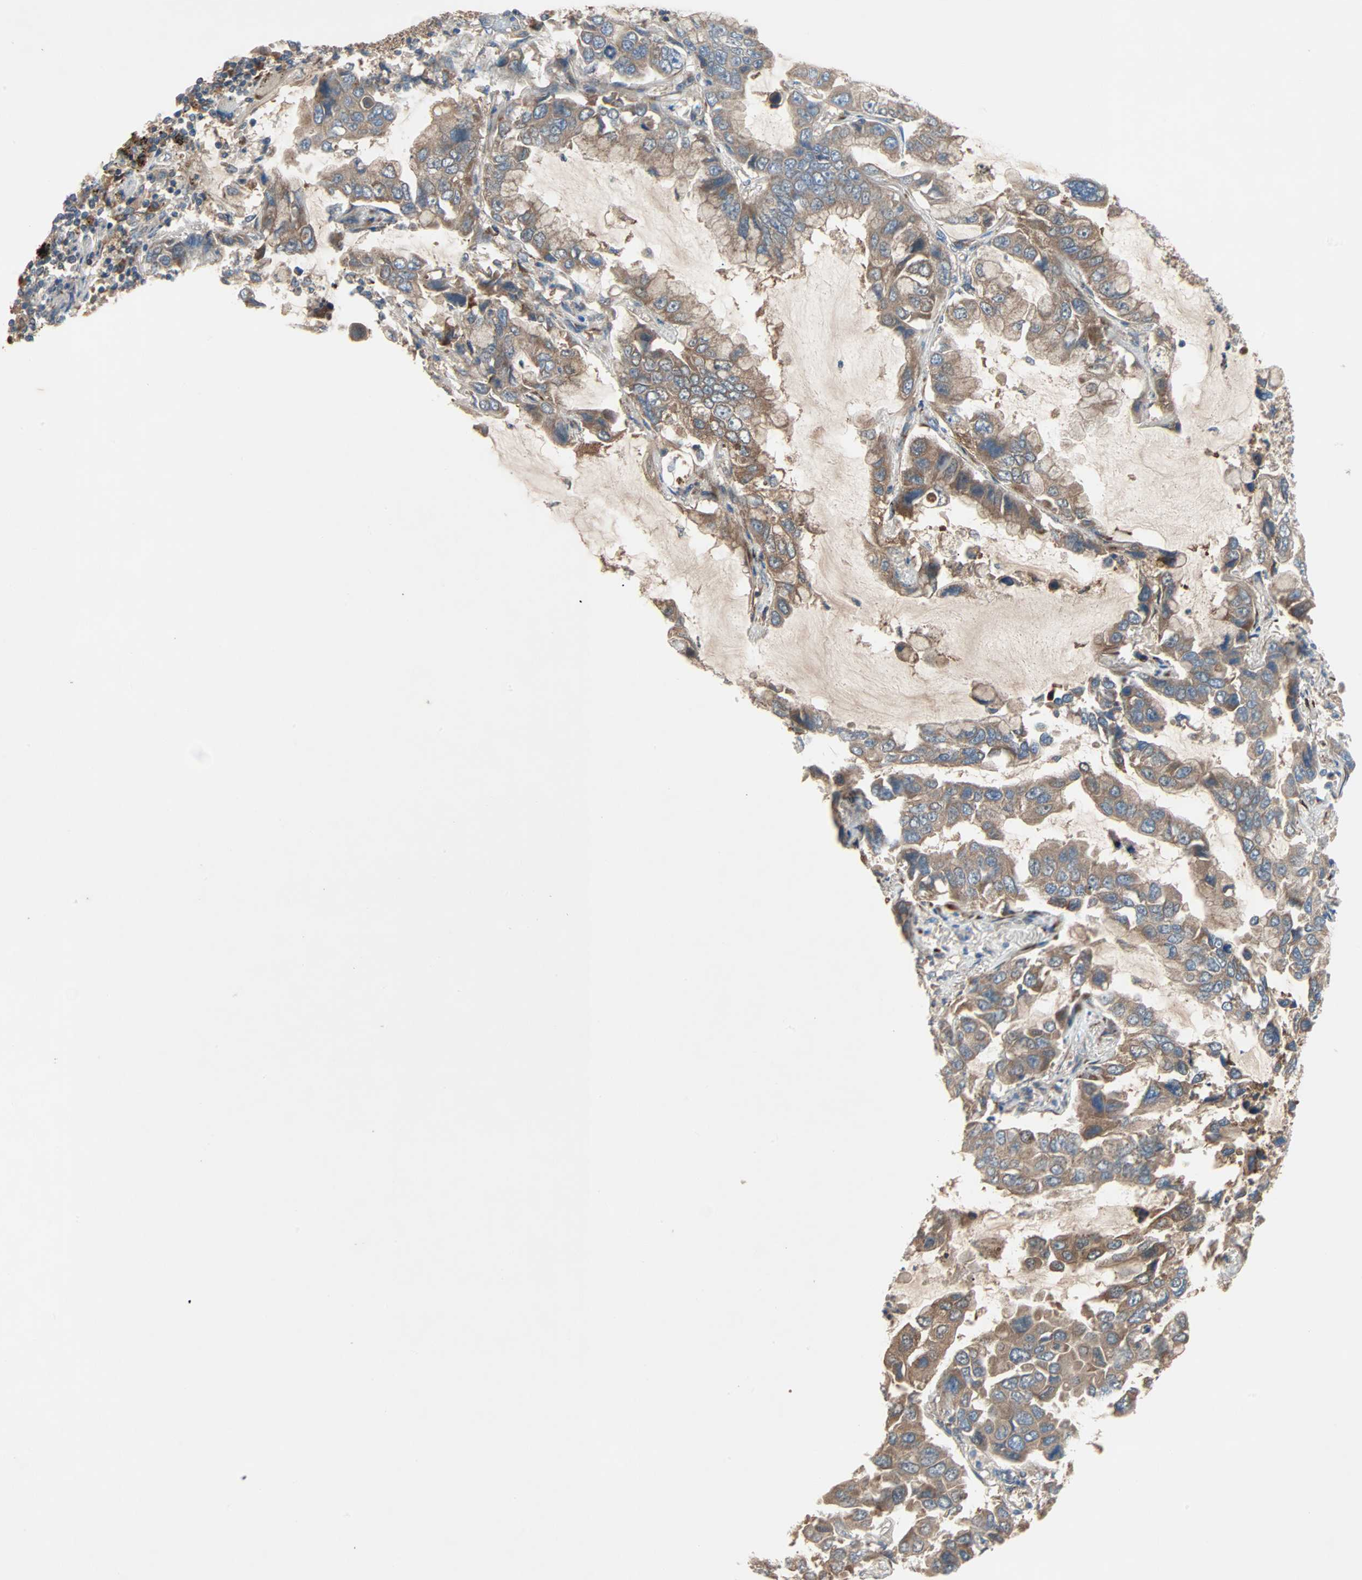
{"staining": {"intensity": "moderate", "quantity": ">75%", "location": "cytoplasmic/membranous"}, "tissue": "lung cancer", "cell_type": "Tumor cells", "image_type": "cancer", "snomed": [{"axis": "morphology", "description": "Adenocarcinoma, NOS"}, {"axis": "topography", "description": "Lung"}], "caption": "This is an image of immunohistochemistry (IHC) staining of lung adenocarcinoma, which shows moderate expression in the cytoplasmic/membranous of tumor cells.", "gene": "XYLT1", "patient": {"sex": "male", "age": 64}}